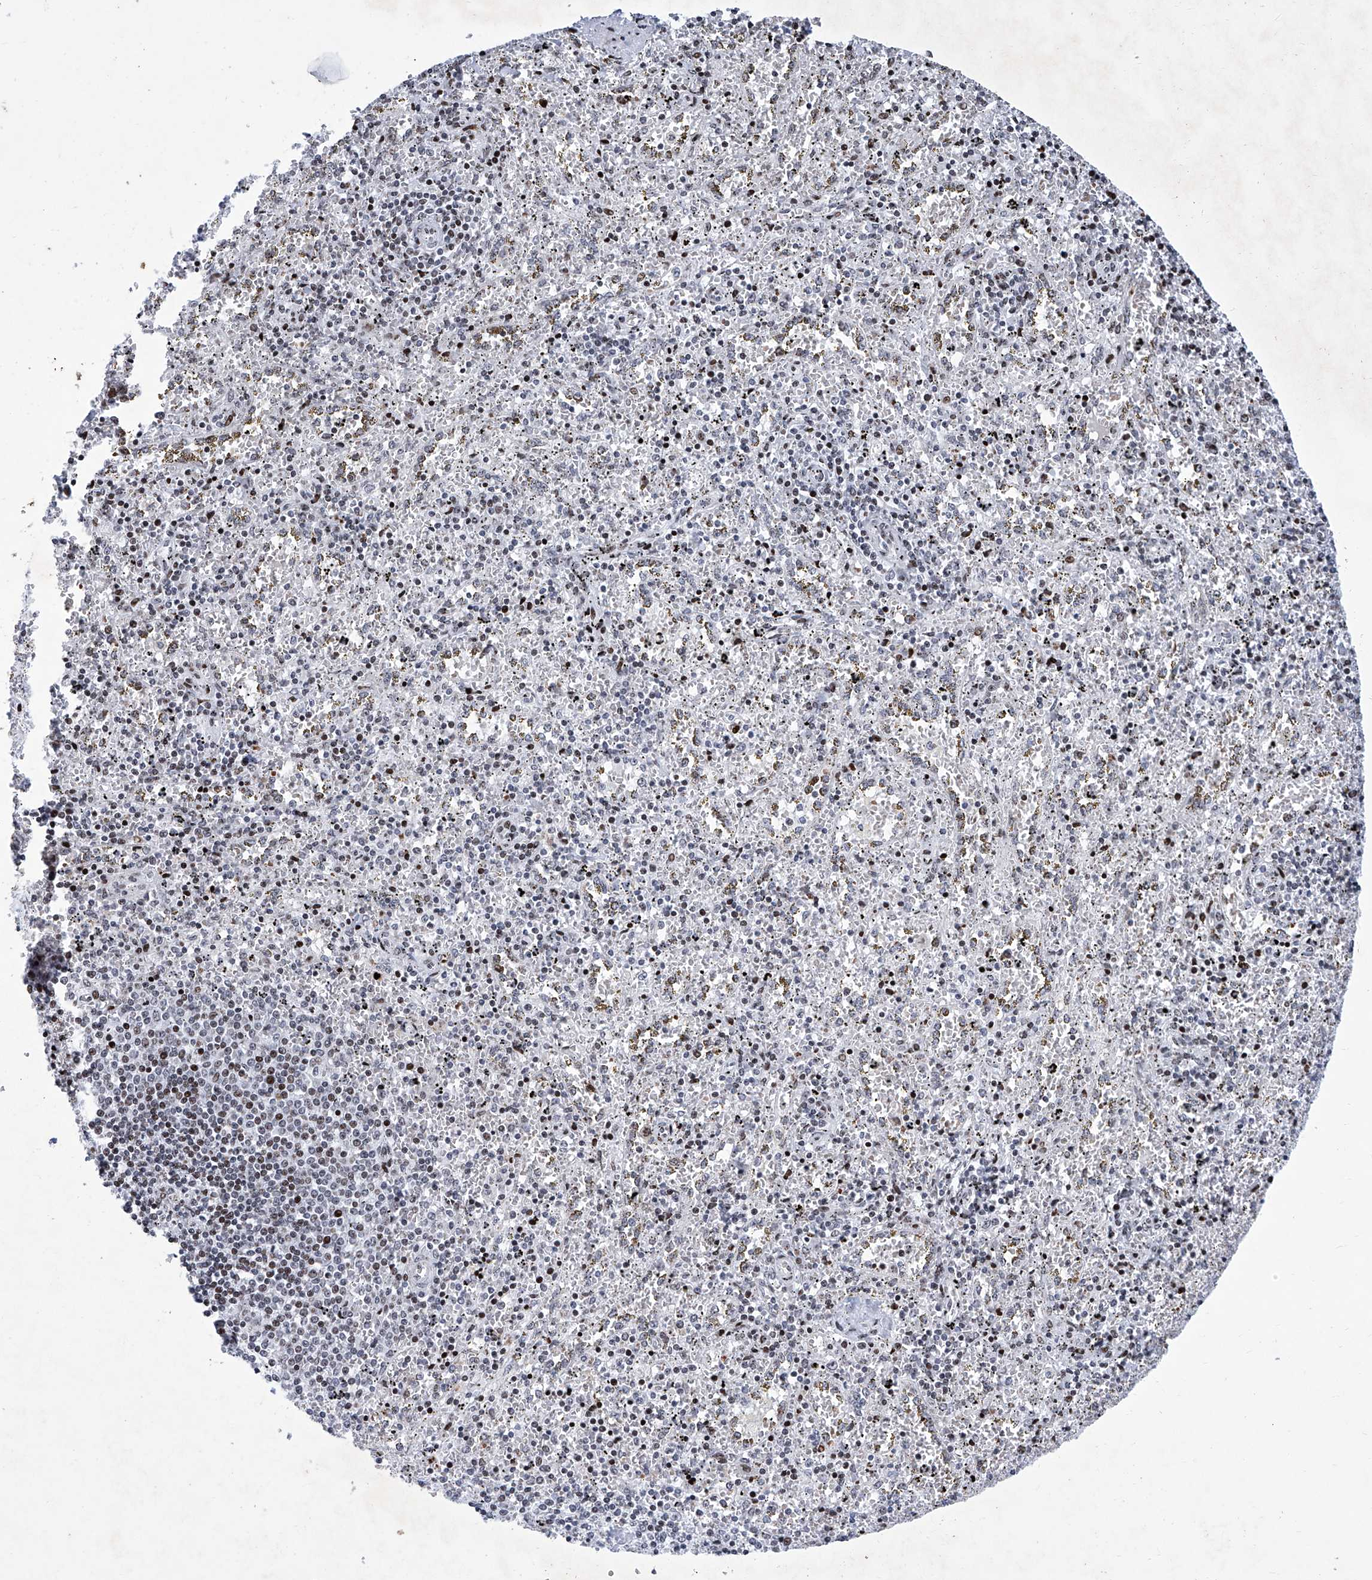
{"staining": {"intensity": "strong", "quantity": "25%-75%", "location": "nuclear"}, "tissue": "spleen", "cell_type": "Cells in red pulp", "image_type": "normal", "snomed": [{"axis": "morphology", "description": "Normal tissue, NOS"}, {"axis": "topography", "description": "Spleen"}], "caption": "Spleen stained with immunohistochemistry (IHC) reveals strong nuclear positivity in approximately 25%-75% of cells in red pulp. (DAB (3,3'-diaminobenzidine) = brown stain, brightfield microscopy at high magnification).", "gene": "HEY2", "patient": {"sex": "male", "age": 11}}